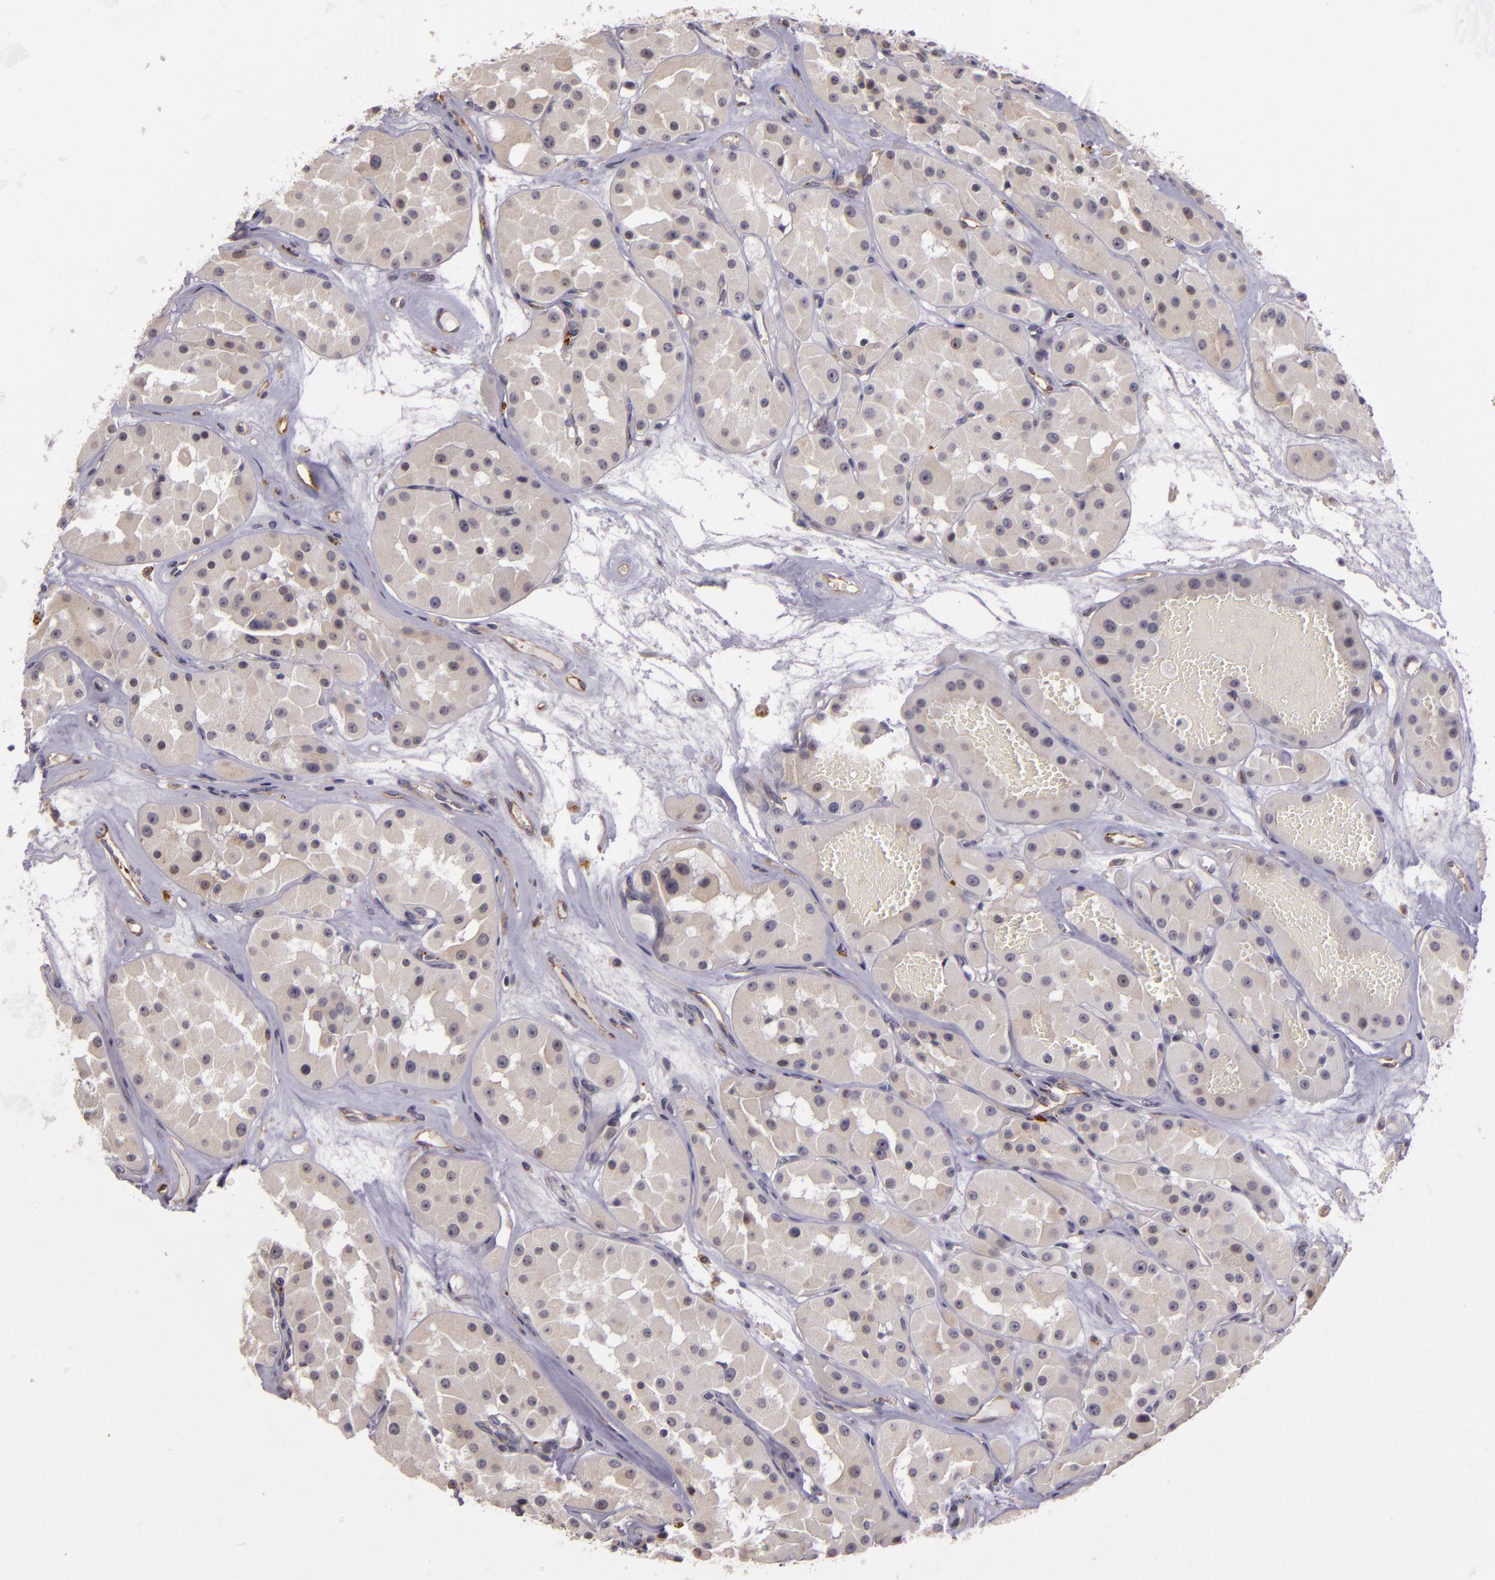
{"staining": {"intensity": "negative", "quantity": "none", "location": "none"}, "tissue": "renal cancer", "cell_type": "Tumor cells", "image_type": "cancer", "snomed": [{"axis": "morphology", "description": "Adenocarcinoma, uncertain malignant potential"}, {"axis": "topography", "description": "Kidney"}], "caption": "Immunohistochemical staining of human renal cancer displays no significant expression in tumor cells.", "gene": "SYTL4", "patient": {"sex": "male", "age": 63}}